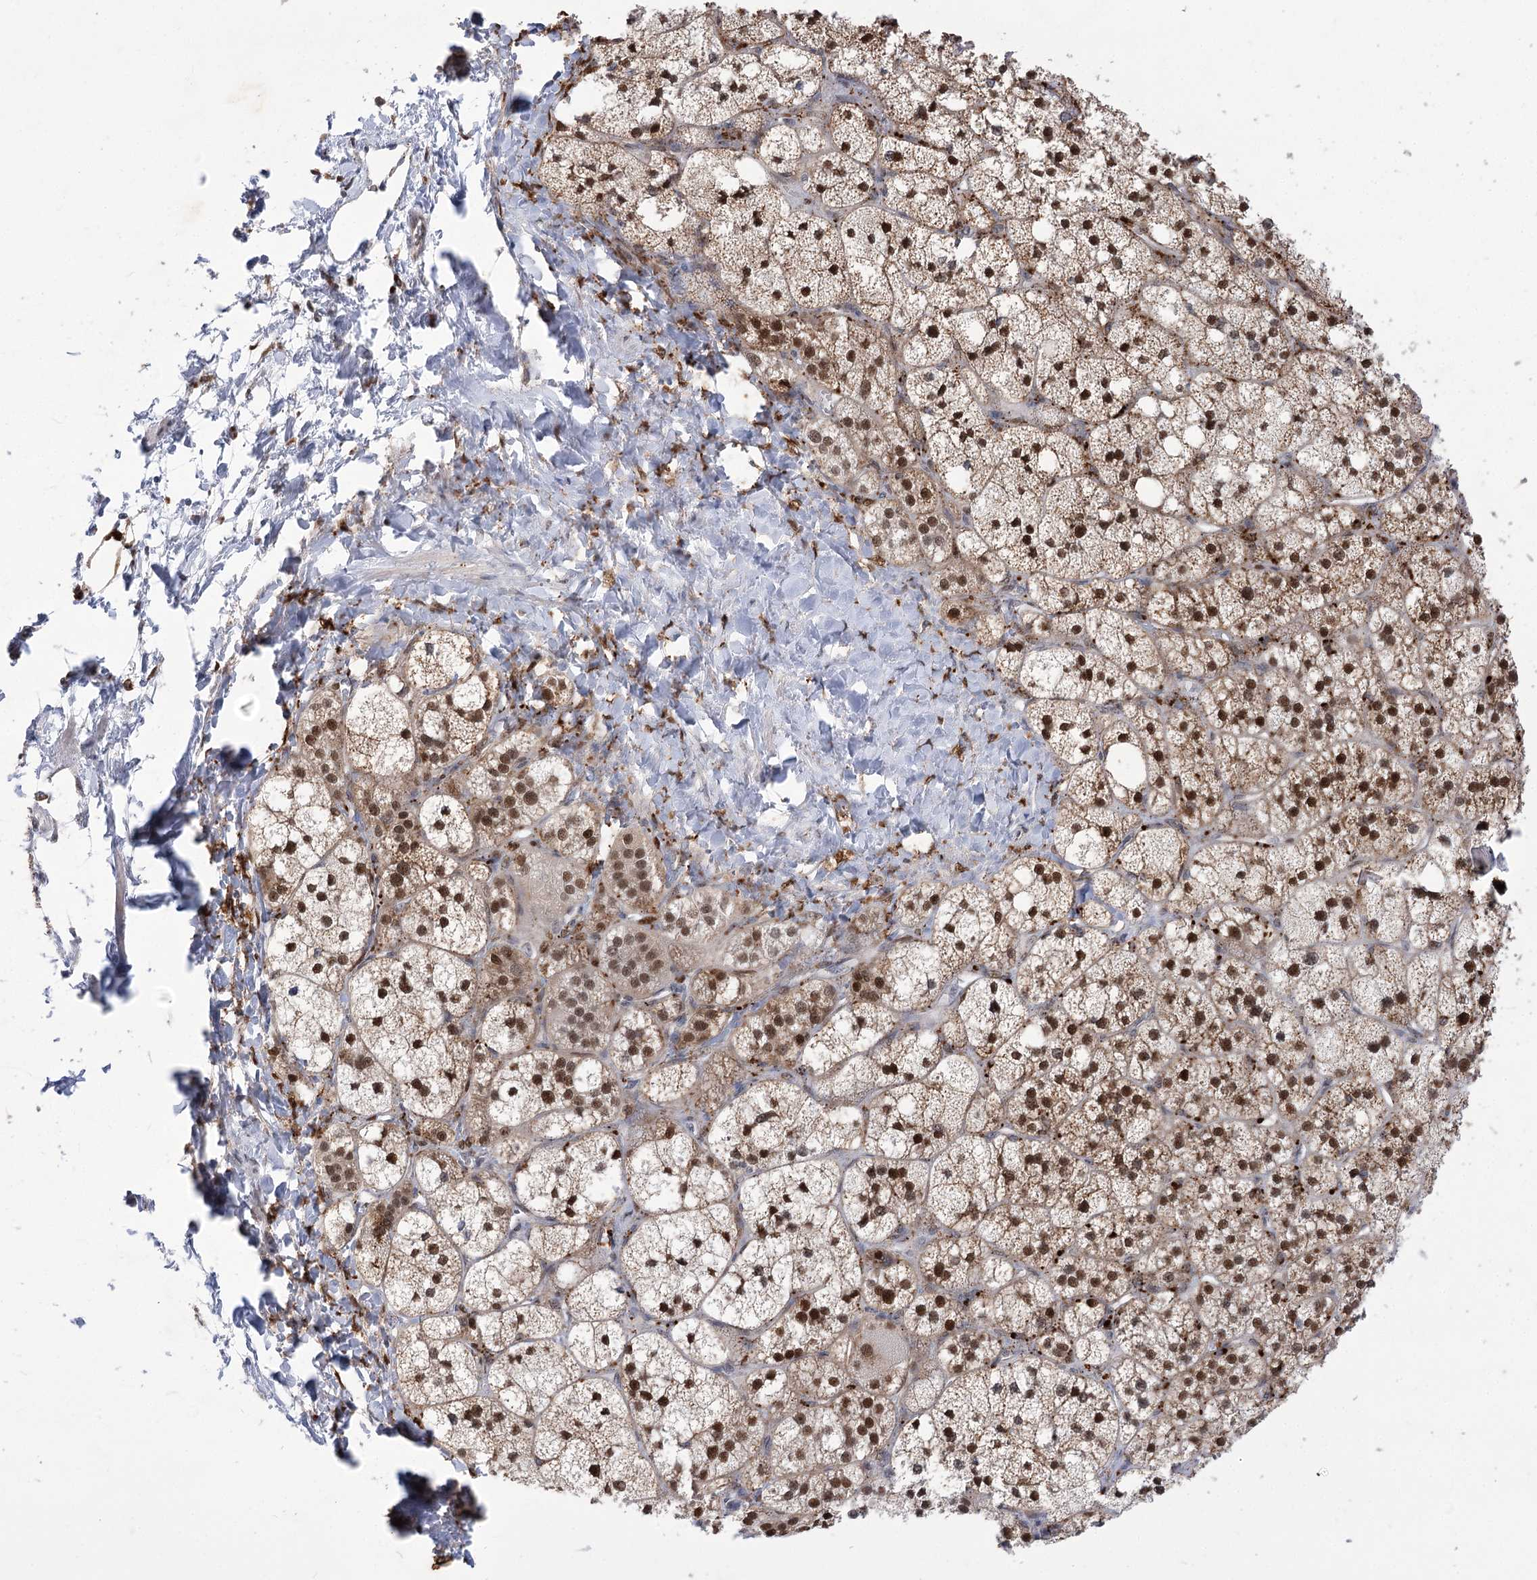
{"staining": {"intensity": "strong", "quantity": ">75%", "location": "cytoplasmic/membranous,nuclear"}, "tissue": "adrenal gland", "cell_type": "Glandular cells", "image_type": "normal", "snomed": [{"axis": "morphology", "description": "Normal tissue, NOS"}, {"axis": "topography", "description": "Adrenal gland"}], "caption": "Immunohistochemical staining of normal adrenal gland demonstrates high levels of strong cytoplasmic/membranous,nuclear positivity in about >75% of glandular cells. The protein is stained brown, and the nuclei are stained in blue (DAB (3,3'-diaminobenzidine) IHC with brightfield microscopy, high magnification).", "gene": "SIAE", "patient": {"sex": "male", "age": 61}}